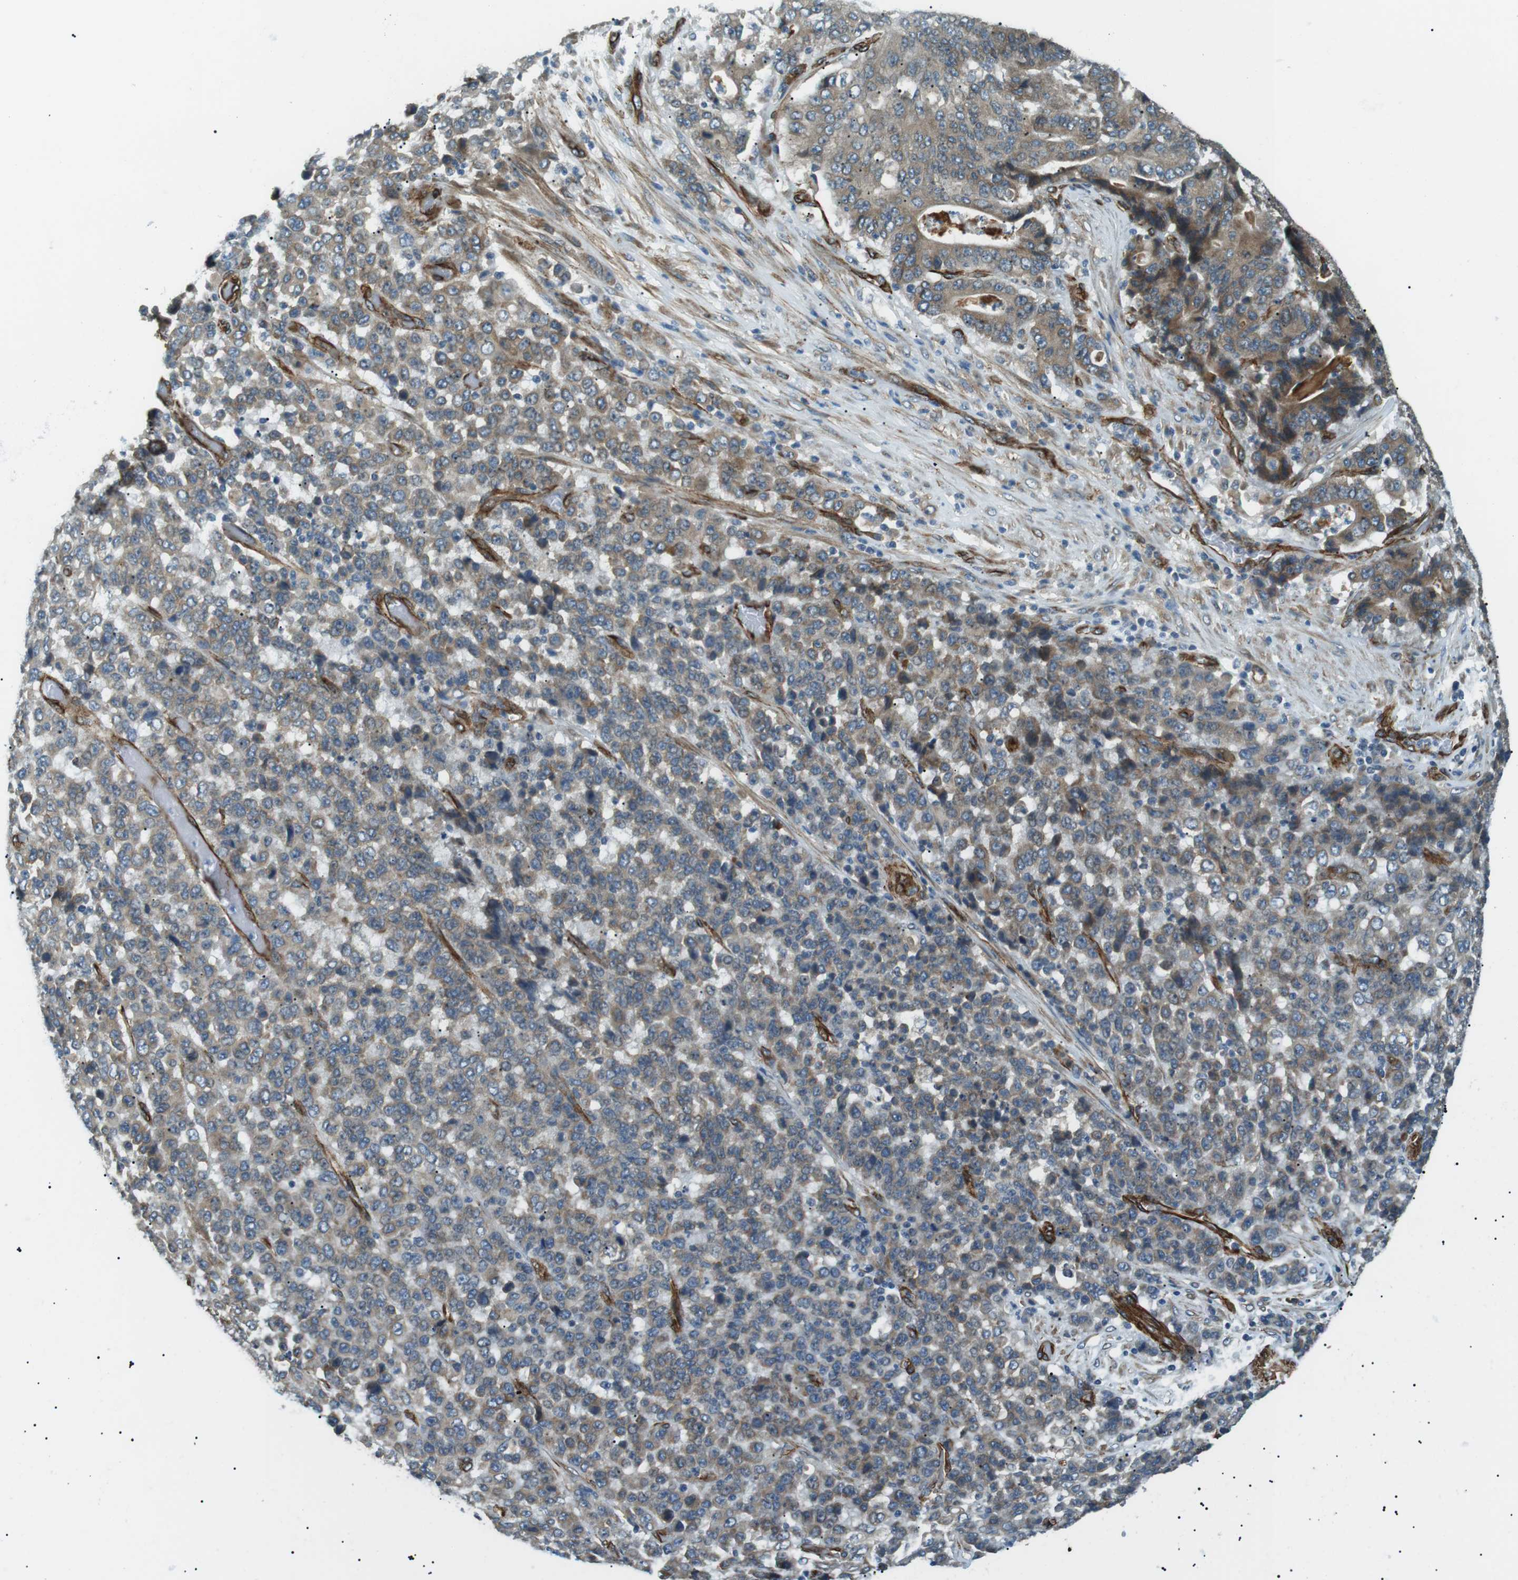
{"staining": {"intensity": "moderate", "quantity": ">75%", "location": "cytoplasmic/membranous"}, "tissue": "stomach cancer", "cell_type": "Tumor cells", "image_type": "cancer", "snomed": [{"axis": "morphology", "description": "Adenocarcinoma, NOS"}, {"axis": "topography", "description": "Stomach"}], "caption": "Brown immunohistochemical staining in stomach cancer exhibits moderate cytoplasmic/membranous staining in approximately >75% of tumor cells.", "gene": "ODR4", "patient": {"sex": "female", "age": 73}}